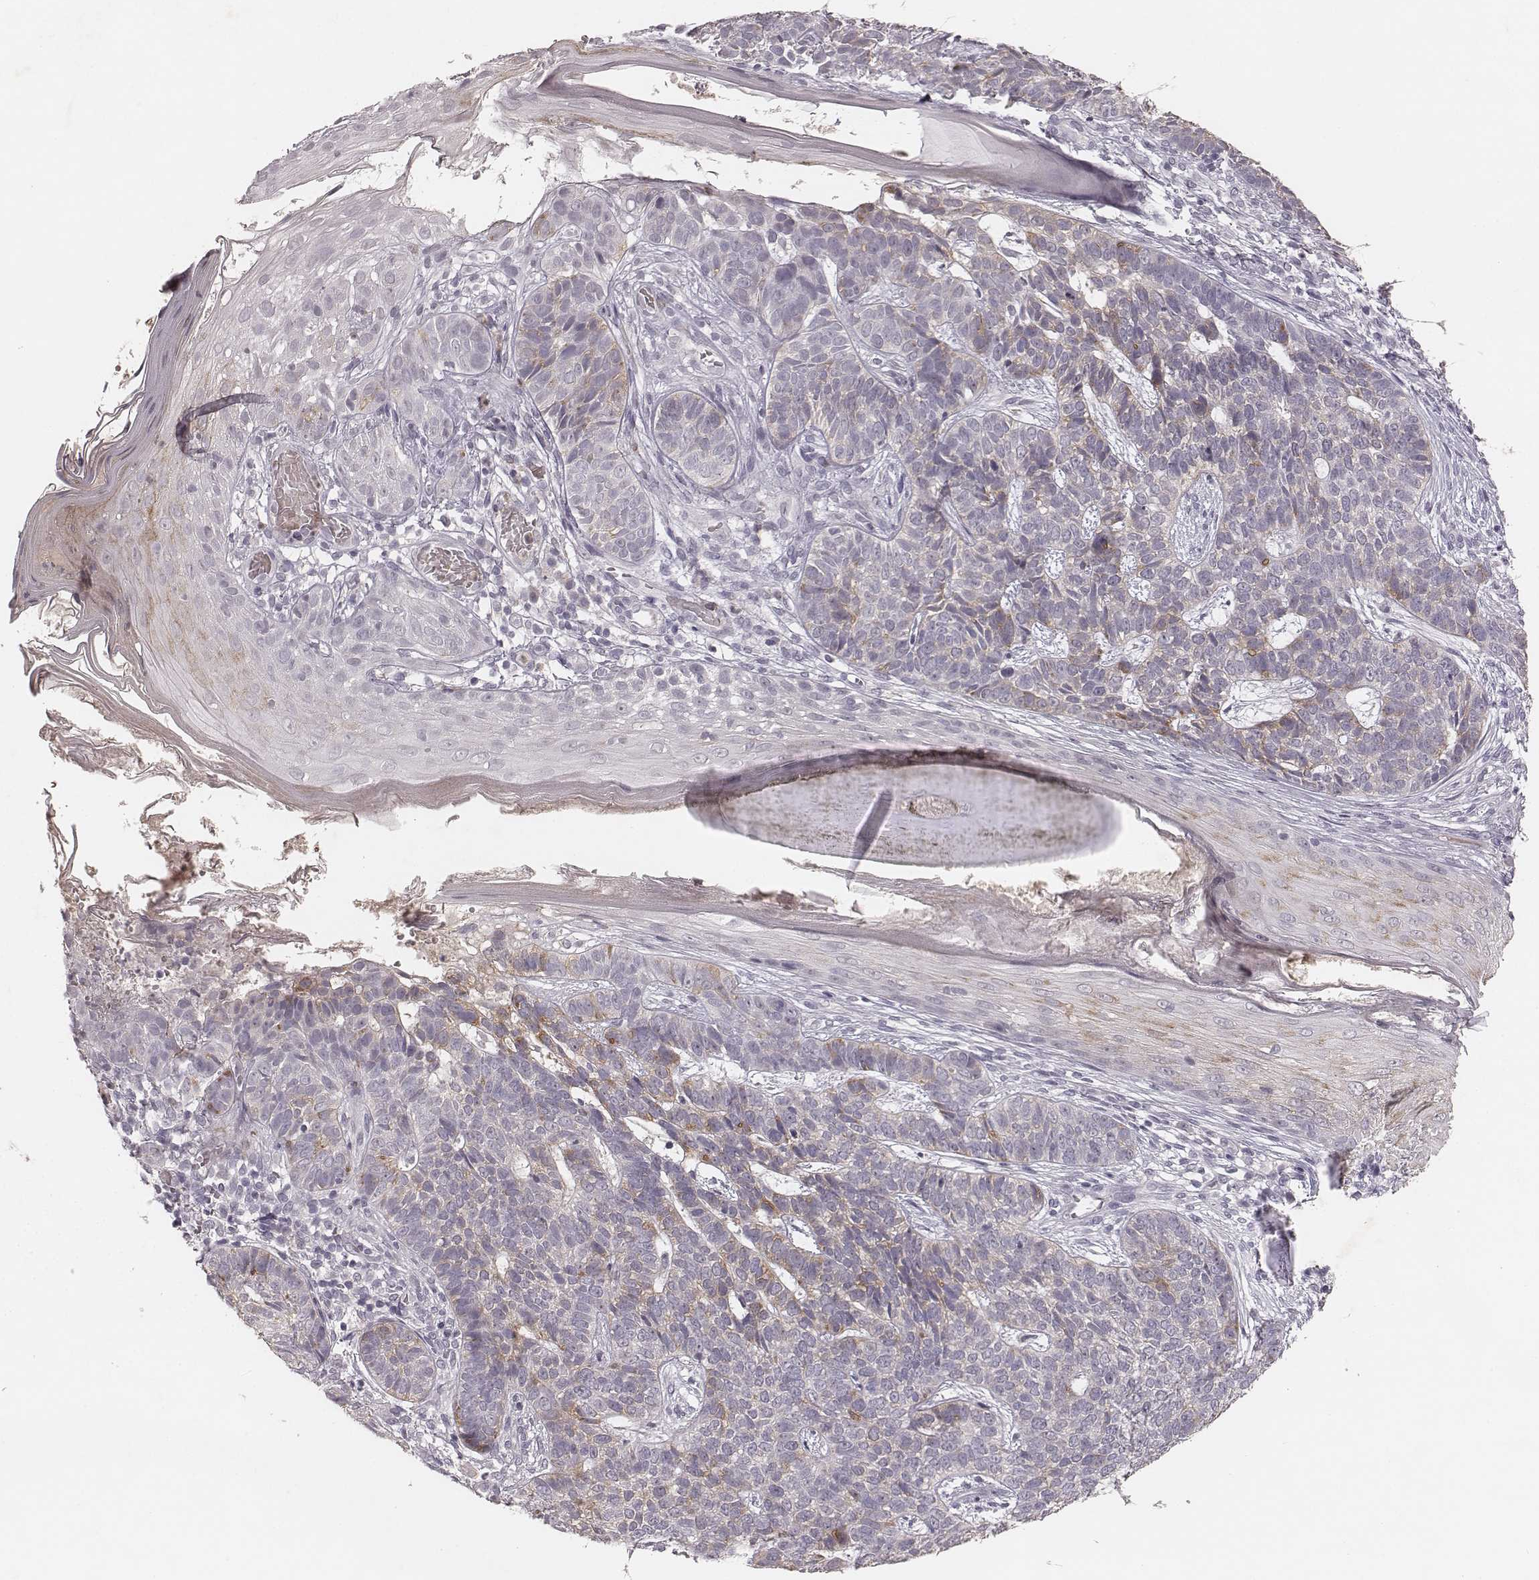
{"staining": {"intensity": "weak", "quantity": "<25%", "location": "cytoplasmic/membranous"}, "tissue": "skin cancer", "cell_type": "Tumor cells", "image_type": "cancer", "snomed": [{"axis": "morphology", "description": "Basal cell carcinoma"}, {"axis": "topography", "description": "Skin"}], "caption": "This is a image of immunohistochemistry staining of skin basal cell carcinoma, which shows no positivity in tumor cells. (Stains: DAB (3,3'-diaminobenzidine) immunohistochemistry (IHC) with hematoxylin counter stain, Microscopy: brightfield microscopy at high magnification).", "gene": "MADCAM1", "patient": {"sex": "female", "age": 69}}